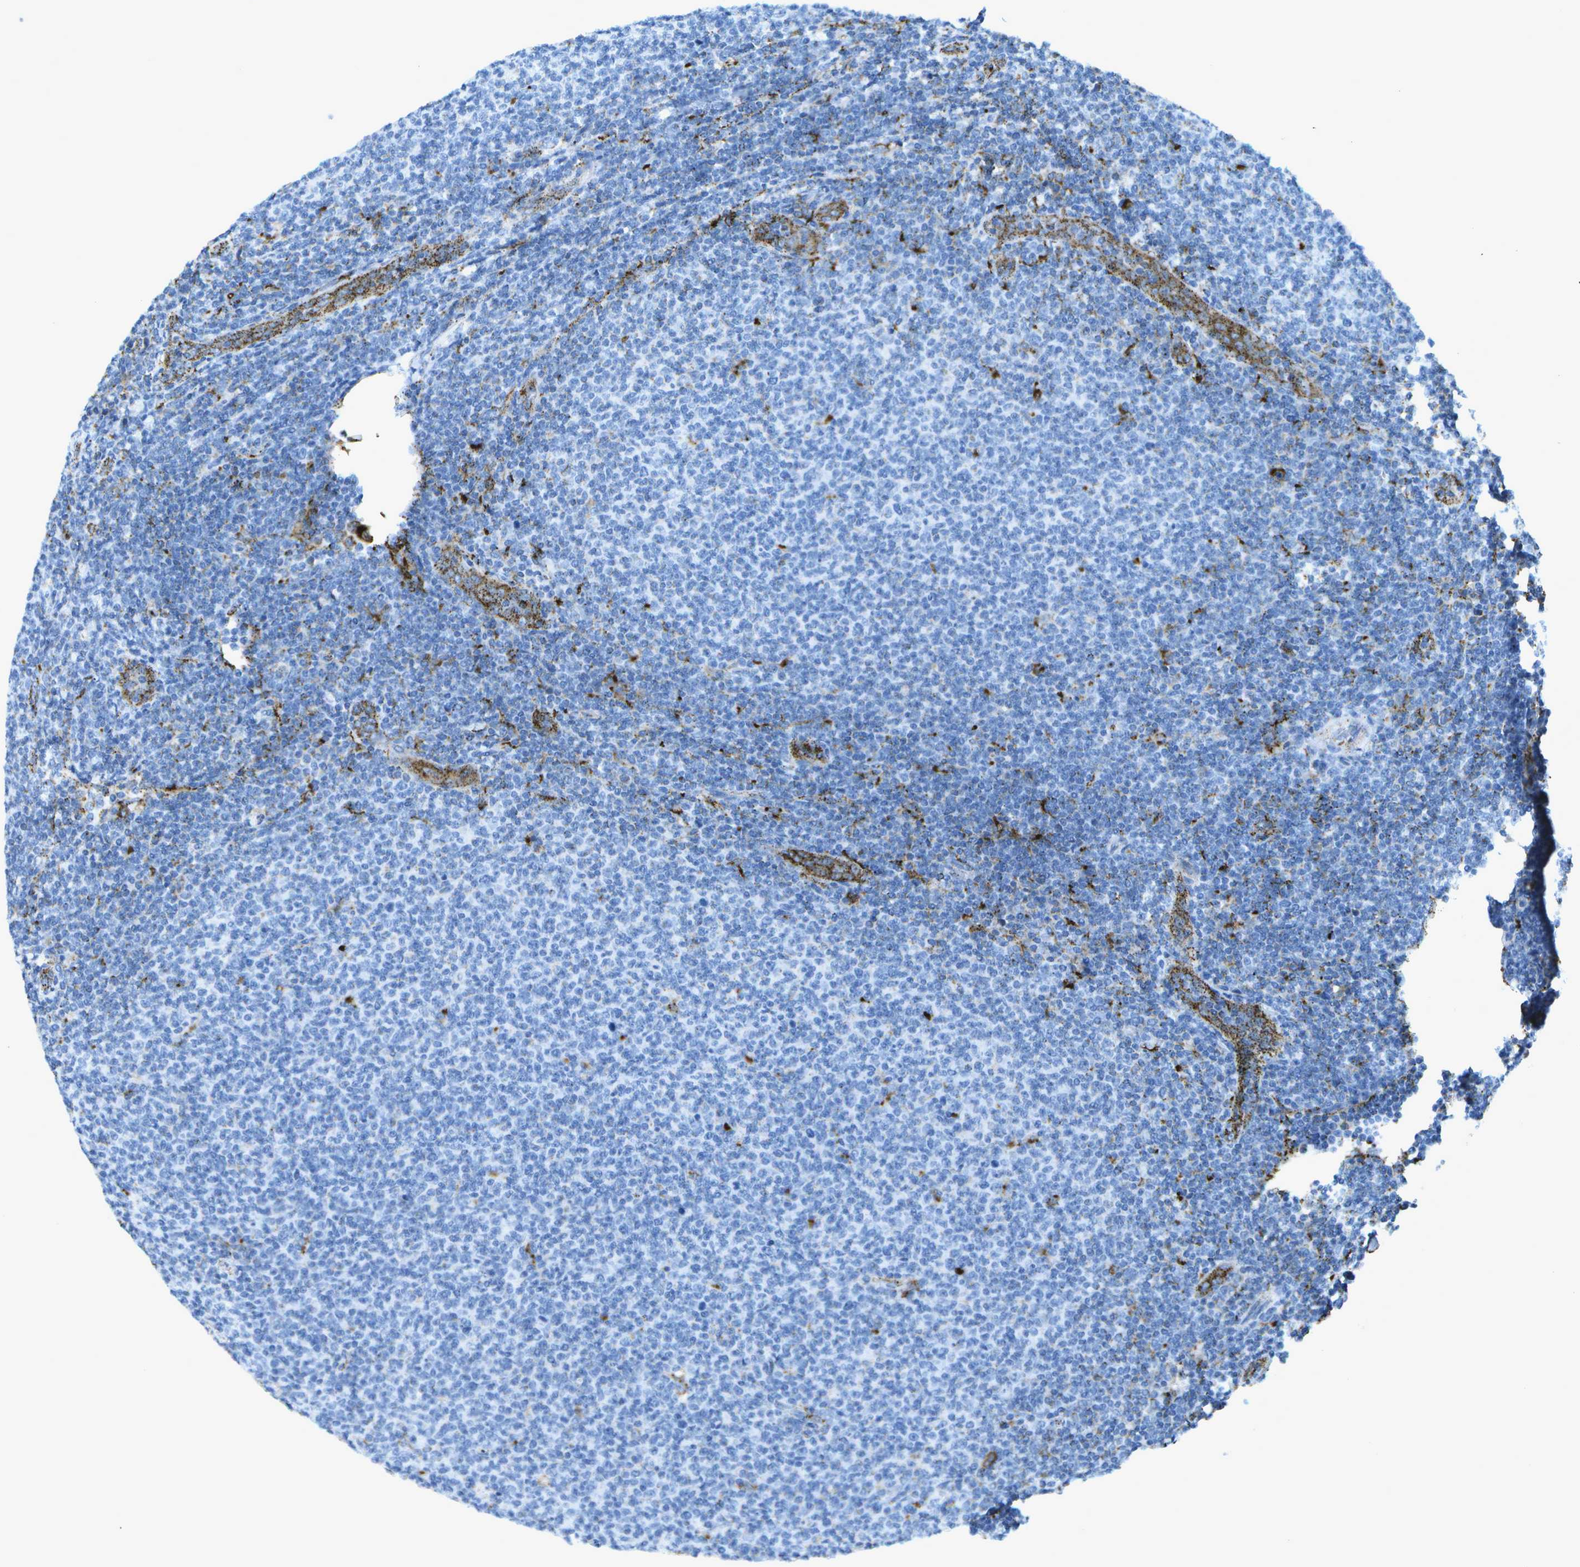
{"staining": {"intensity": "negative", "quantity": "none", "location": "none"}, "tissue": "lymphoma", "cell_type": "Tumor cells", "image_type": "cancer", "snomed": [{"axis": "morphology", "description": "Malignant lymphoma, non-Hodgkin's type, Low grade"}, {"axis": "topography", "description": "Lymph node"}], "caption": "The image displays no staining of tumor cells in lymphoma.", "gene": "PRCP", "patient": {"sex": "male", "age": 66}}